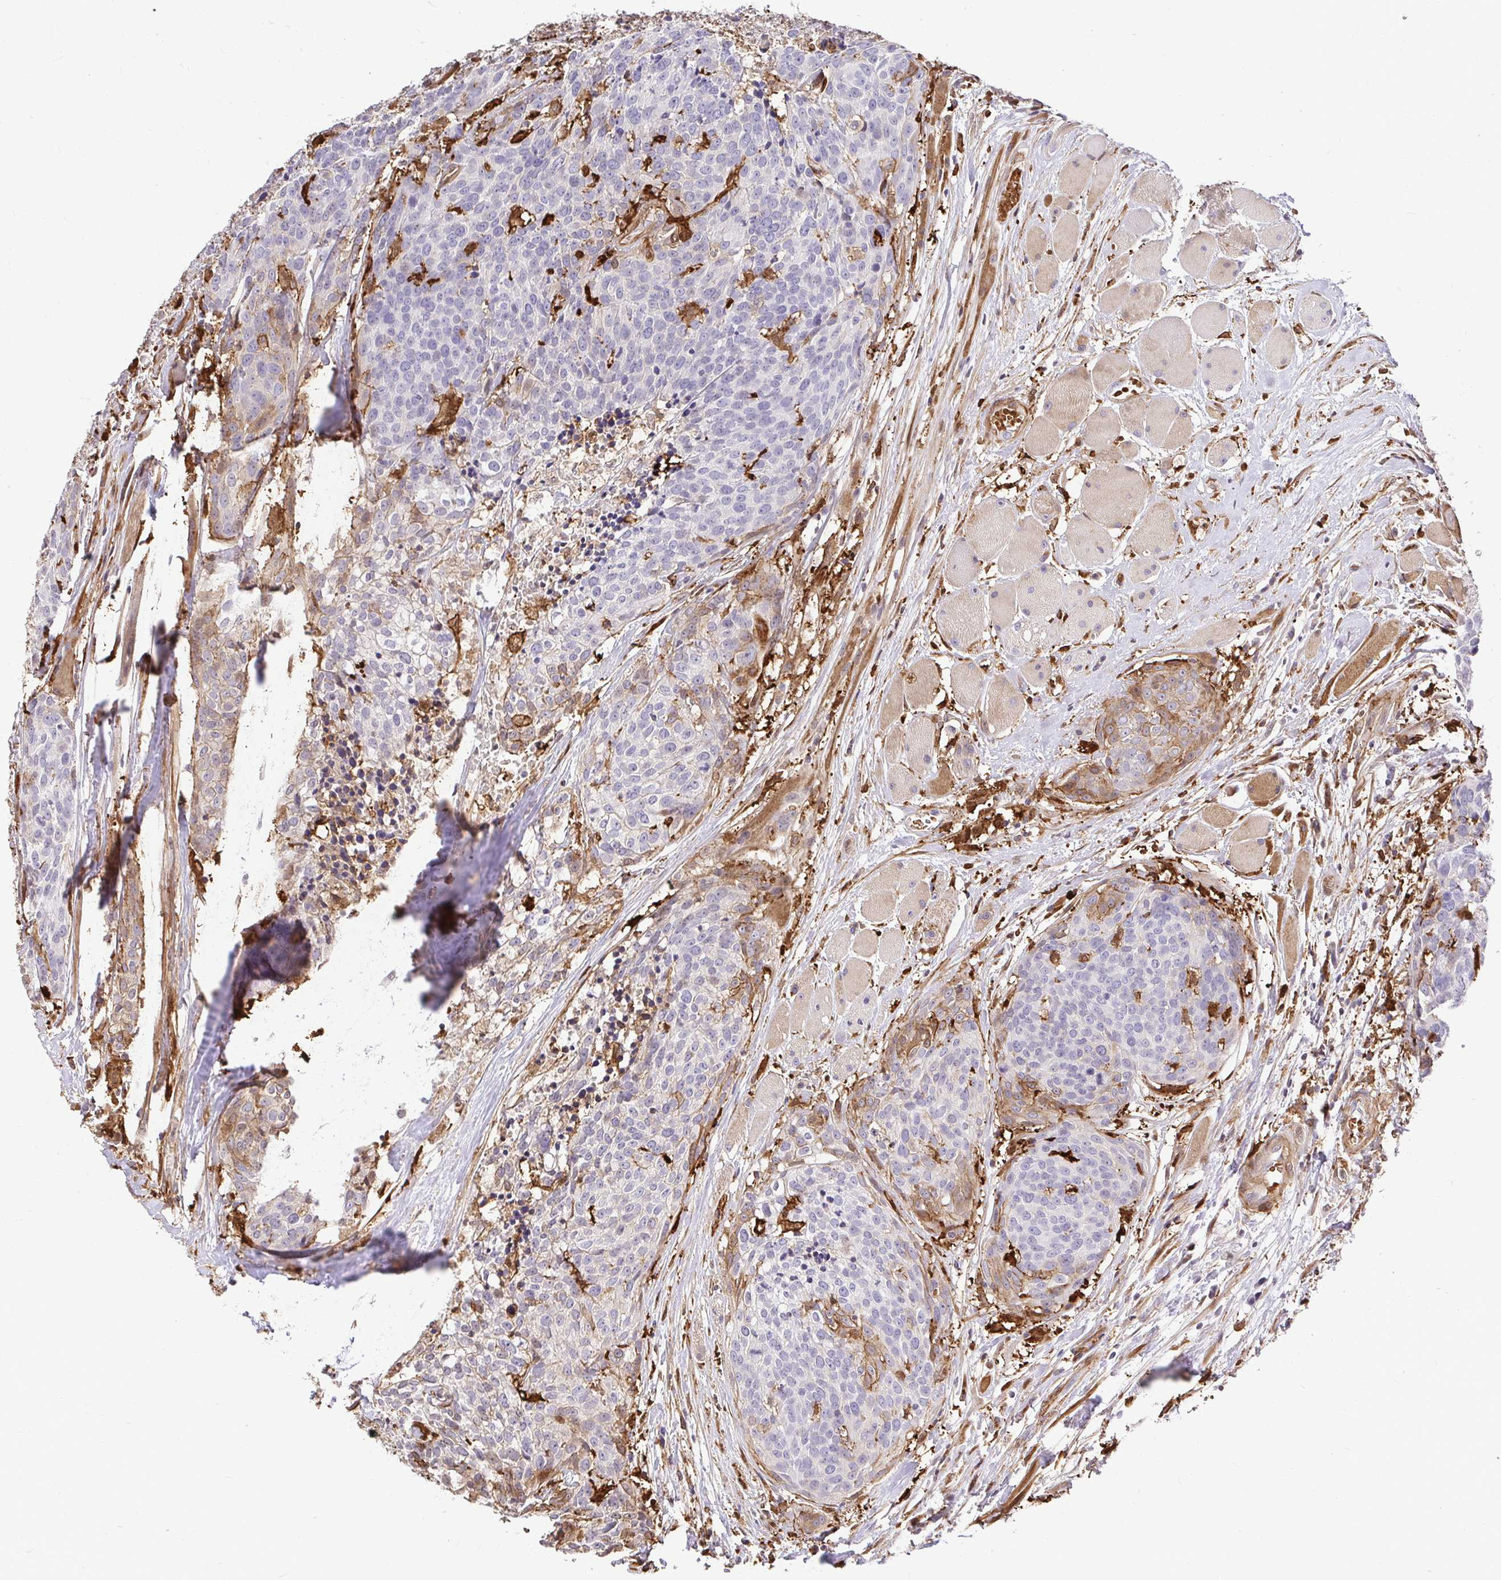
{"staining": {"intensity": "negative", "quantity": "none", "location": "none"}, "tissue": "head and neck cancer", "cell_type": "Tumor cells", "image_type": "cancer", "snomed": [{"axis": "morphology", "description": "Squamous cell carcinoma, NOS"}, {"axis": "topography", "description": "Oral tissue"}, {"axis": "topography", "description": "Head-Neck"}], "caption": "This is an IHC photomicrograph of head and neck squamous cell carcinoma. There is no expression in tumor cells.", "gene": "GSN", "patient": {"sex": "male", "age": 64}}